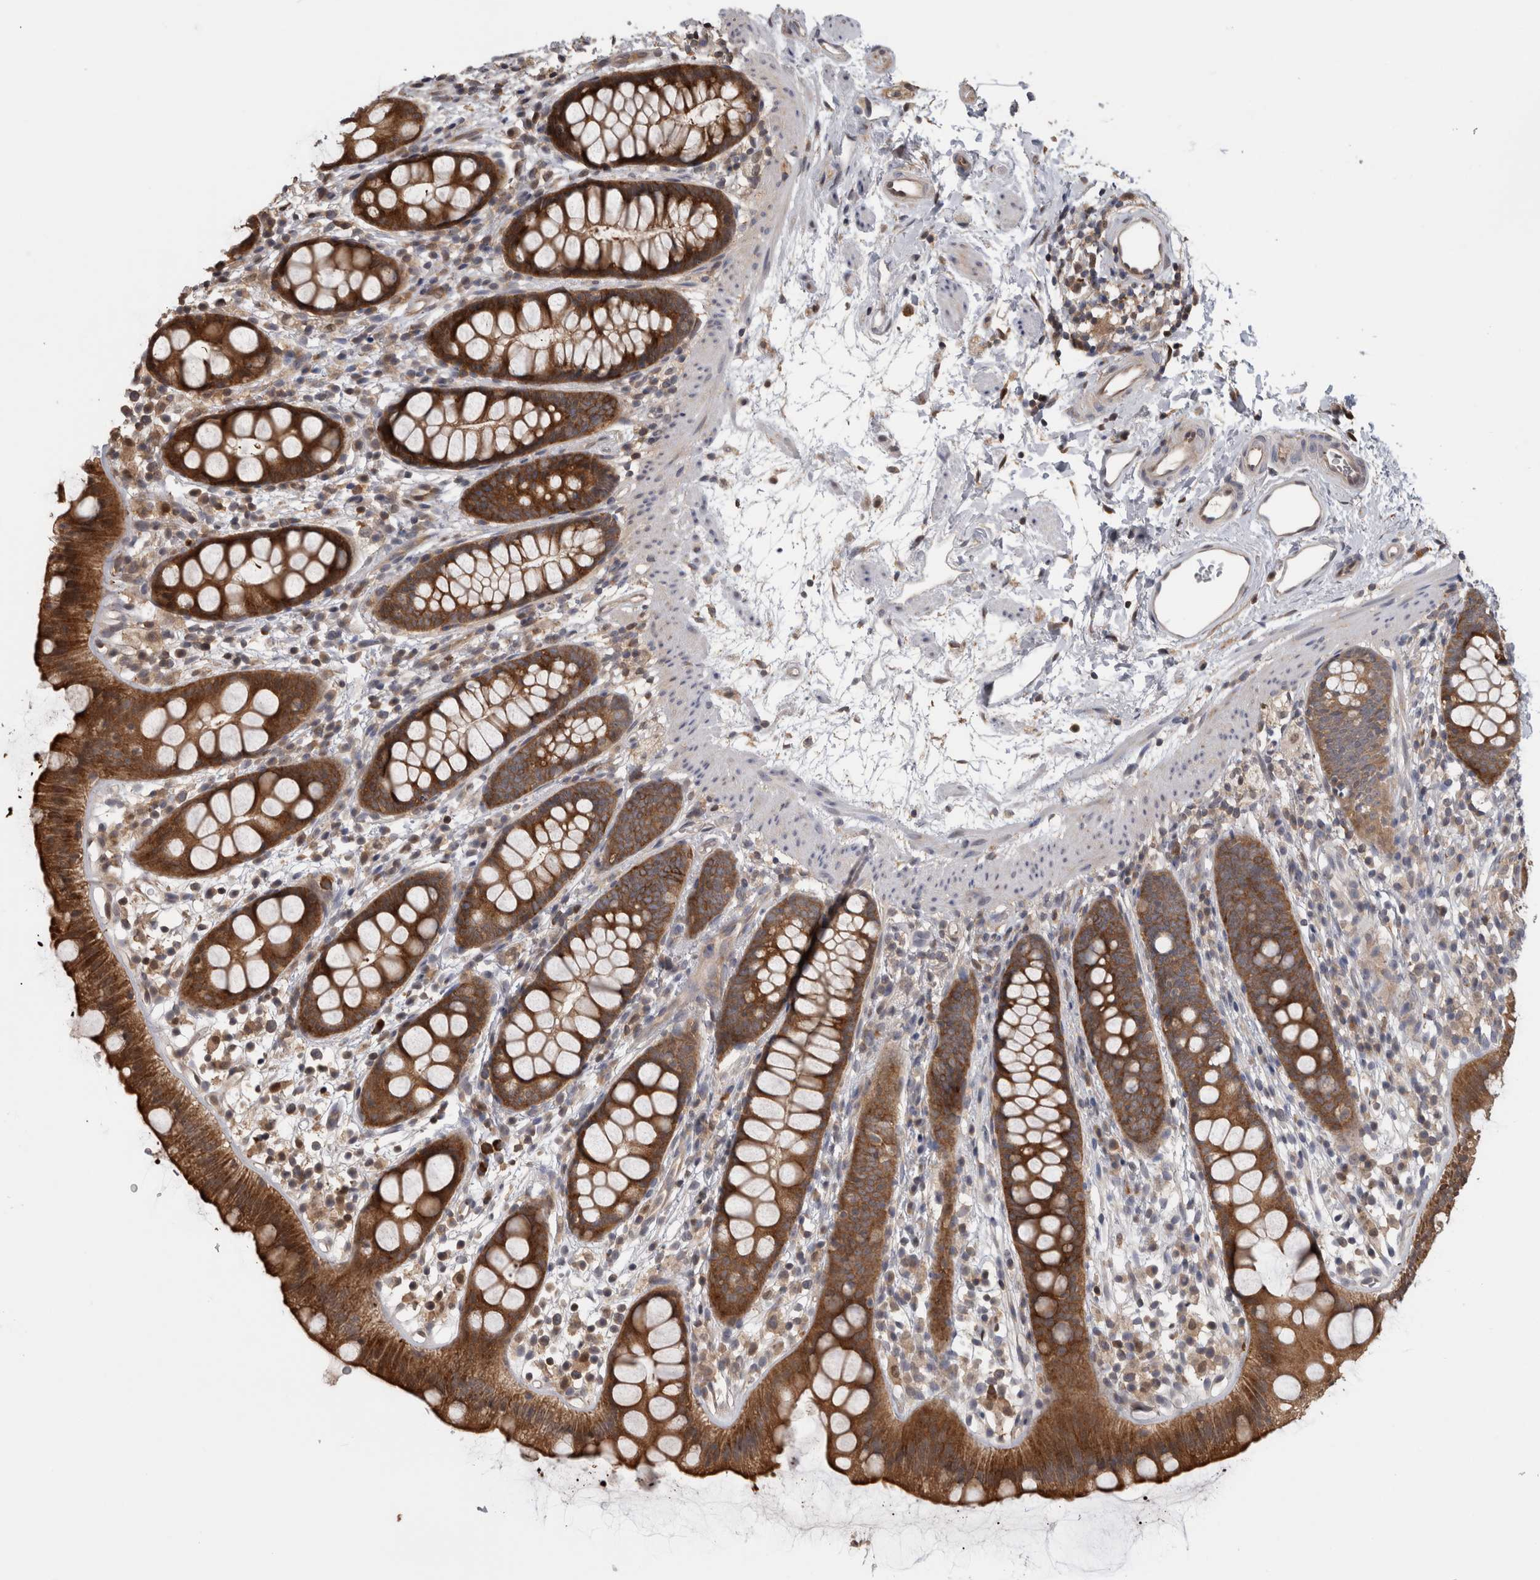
{"staining": {"intensity": "strong", "quantity": ">75%", "location": "cytoplasmic/membranous"}, "tissue": "rectum", "cell_type": "Glandular cells", "image_type": "normal", "snomed": [{"axis": "morphology", "description": "Normal tissue, NOS"}, {"axis": "topography", "description": "Rectum"}], "caption": "Rectum stained for a protein reveals strong cytoplasmic/membranous positivity in glandular cells. The protein is shown in brown color, while the nuclei are stained blue.", "gene": "USH1G", "patient": {"sex": "female", "age": 65}}